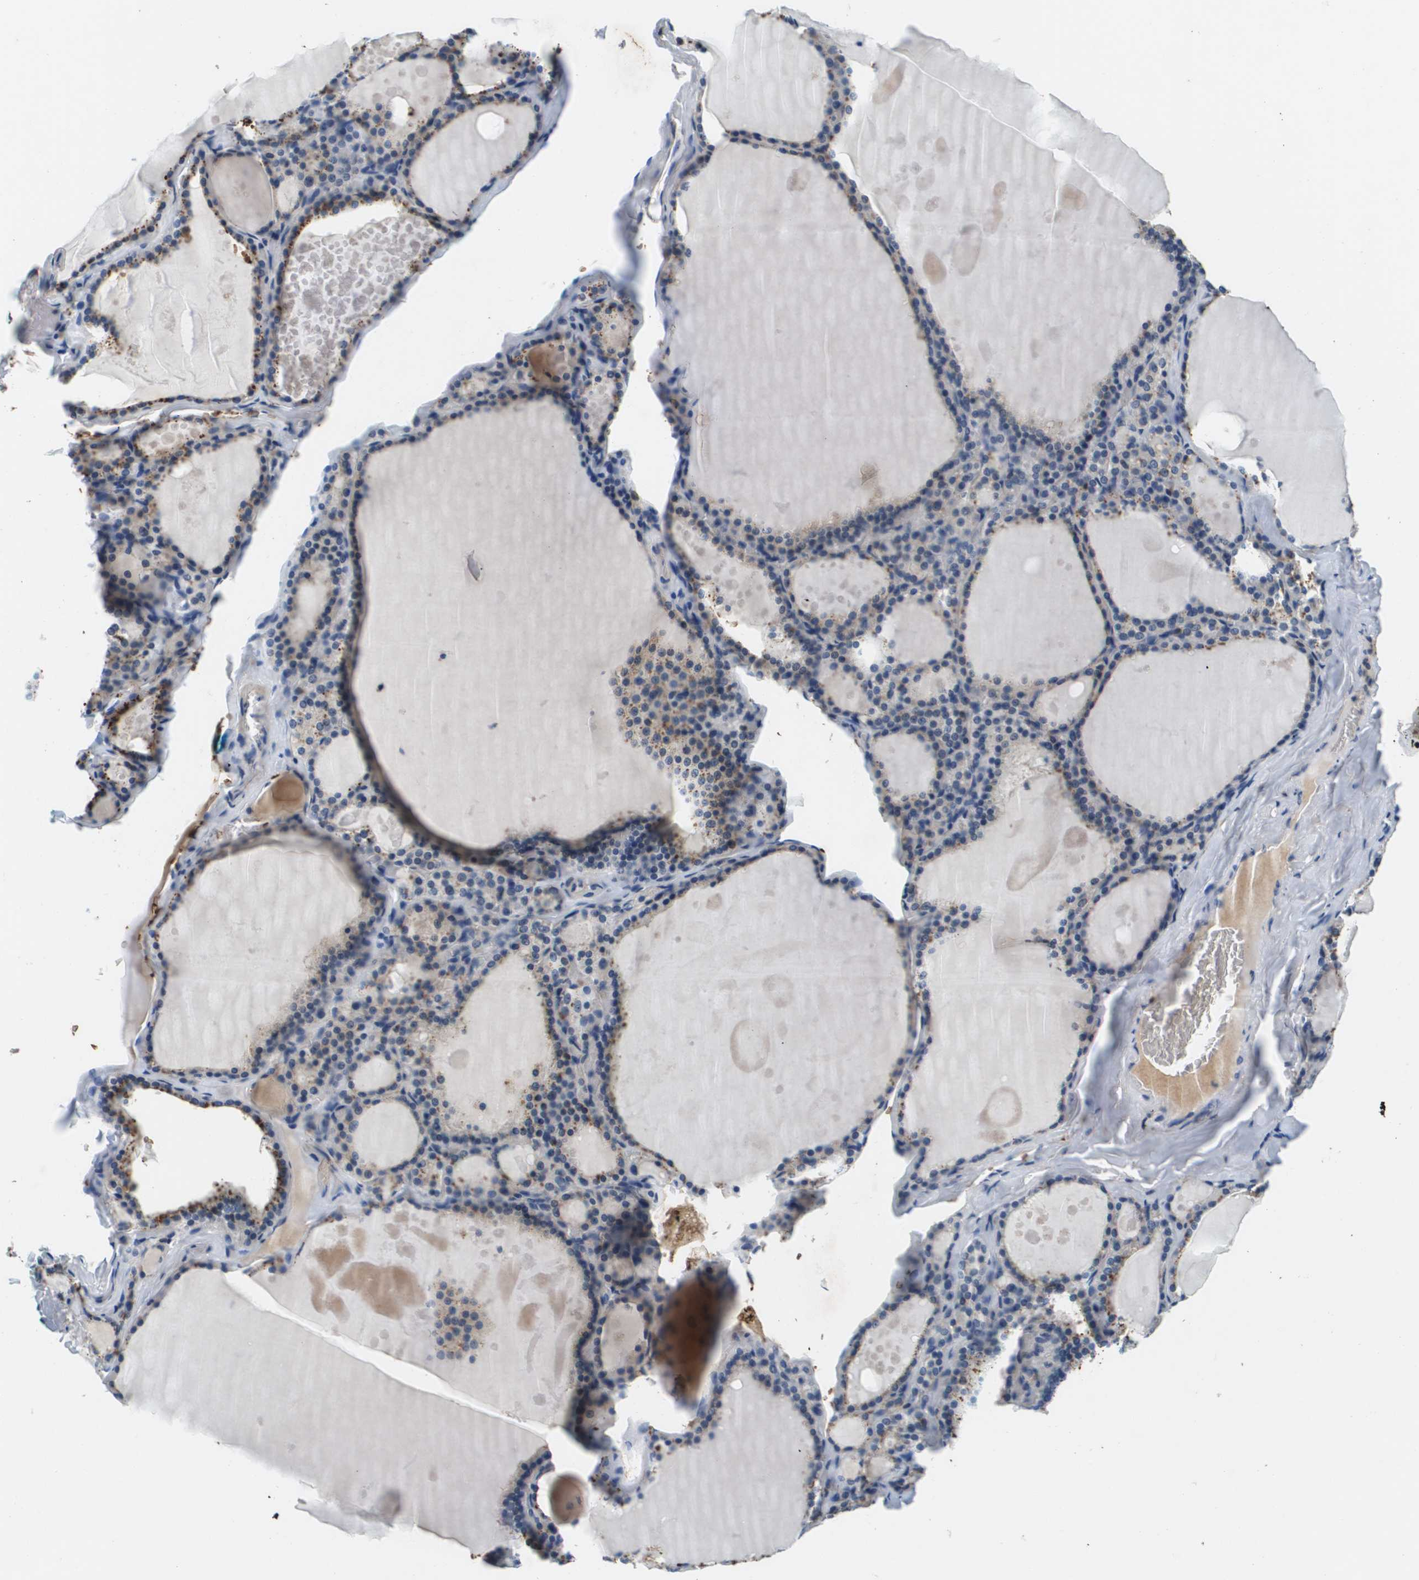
{"staining": {"intensity": "moderate", "quantity": "<25%", "location": "cytoplasmic/membranous"}, "tissue": "thyroid gland", "cell_type": "Glandular cells", "image_type": "normal", "snomed": [{"axis": "morphology", "description": "Normal tissue, NOS"}, {"axis": "topography", "description": "Thyroid gland"}], "caption": "Protein staining by immunohistochemistry displays moderate cytoplasmic/membranous expression in about <25% of glandular cells in unremarkable thyroid gland. (DAB (3,3'-diaminobenzidine) IHC, brown staining for protein, blue staining for nuclei).", "gene": "KCNQ5", "patient": {"sex": "male", "age": 56}}